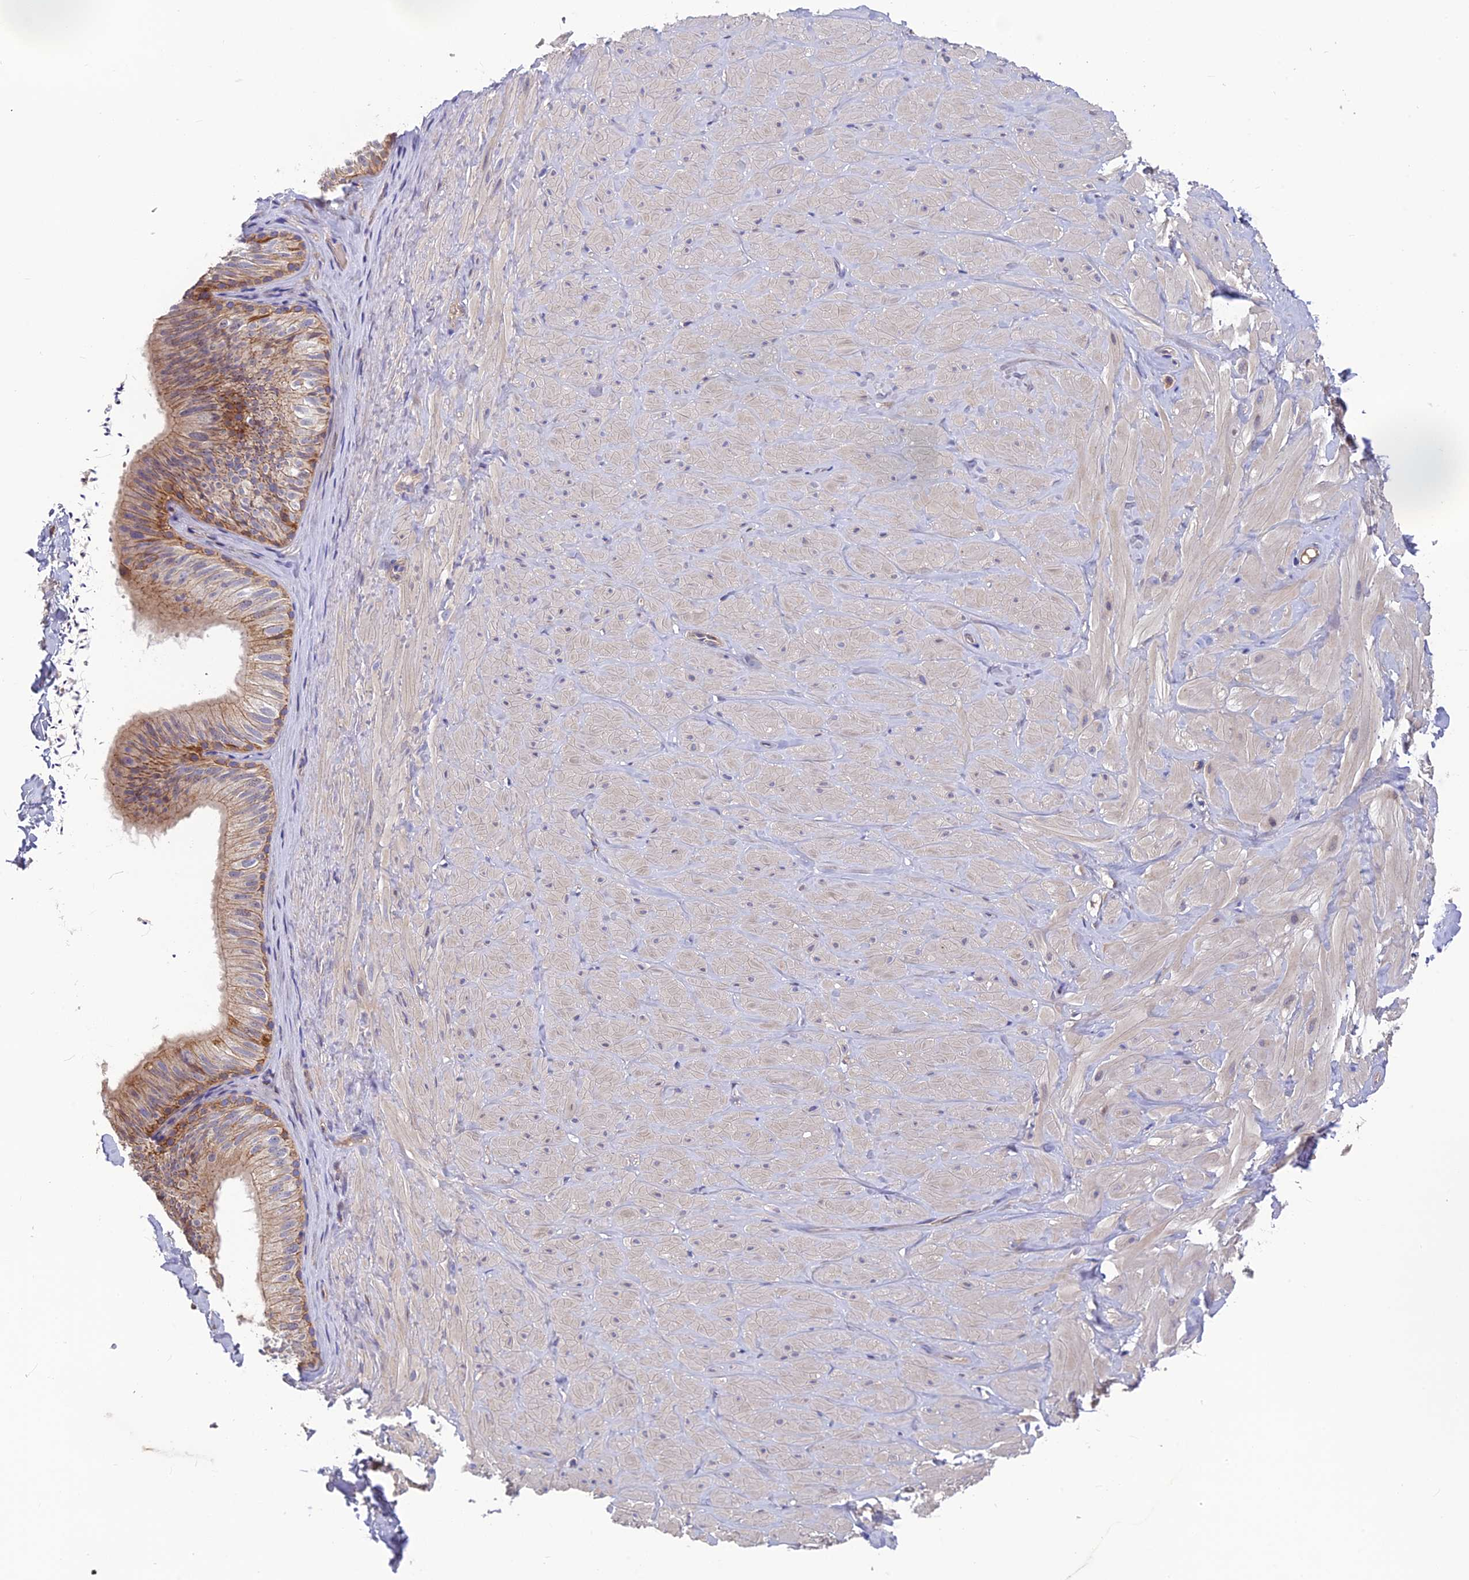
{"staining": {"intensity": "moderate", "quantity": ">75%", "location": "cytoplasmic/membranous"}, "tissue": "adipose tissue", "cell_type": "Adipocytes", "image_type": "normal", "snomed": [{"axis": "morphology", "description": "Normal tissue, NOS"}, {"axis": "topography", "description": "Adipose tissue"}, {"axis": "topography", "description": "Vascular tissue"}, {"axis": "topography", "description": "Peripheral nerve tissue"}], "caption": "Protein staining shows moderate cytoplasmic/membranous positivity in approximately >75% of adipocytes in benign adipose tissue.", "gene": "PZP", "patient": {"sex": "male", "age": 25}}